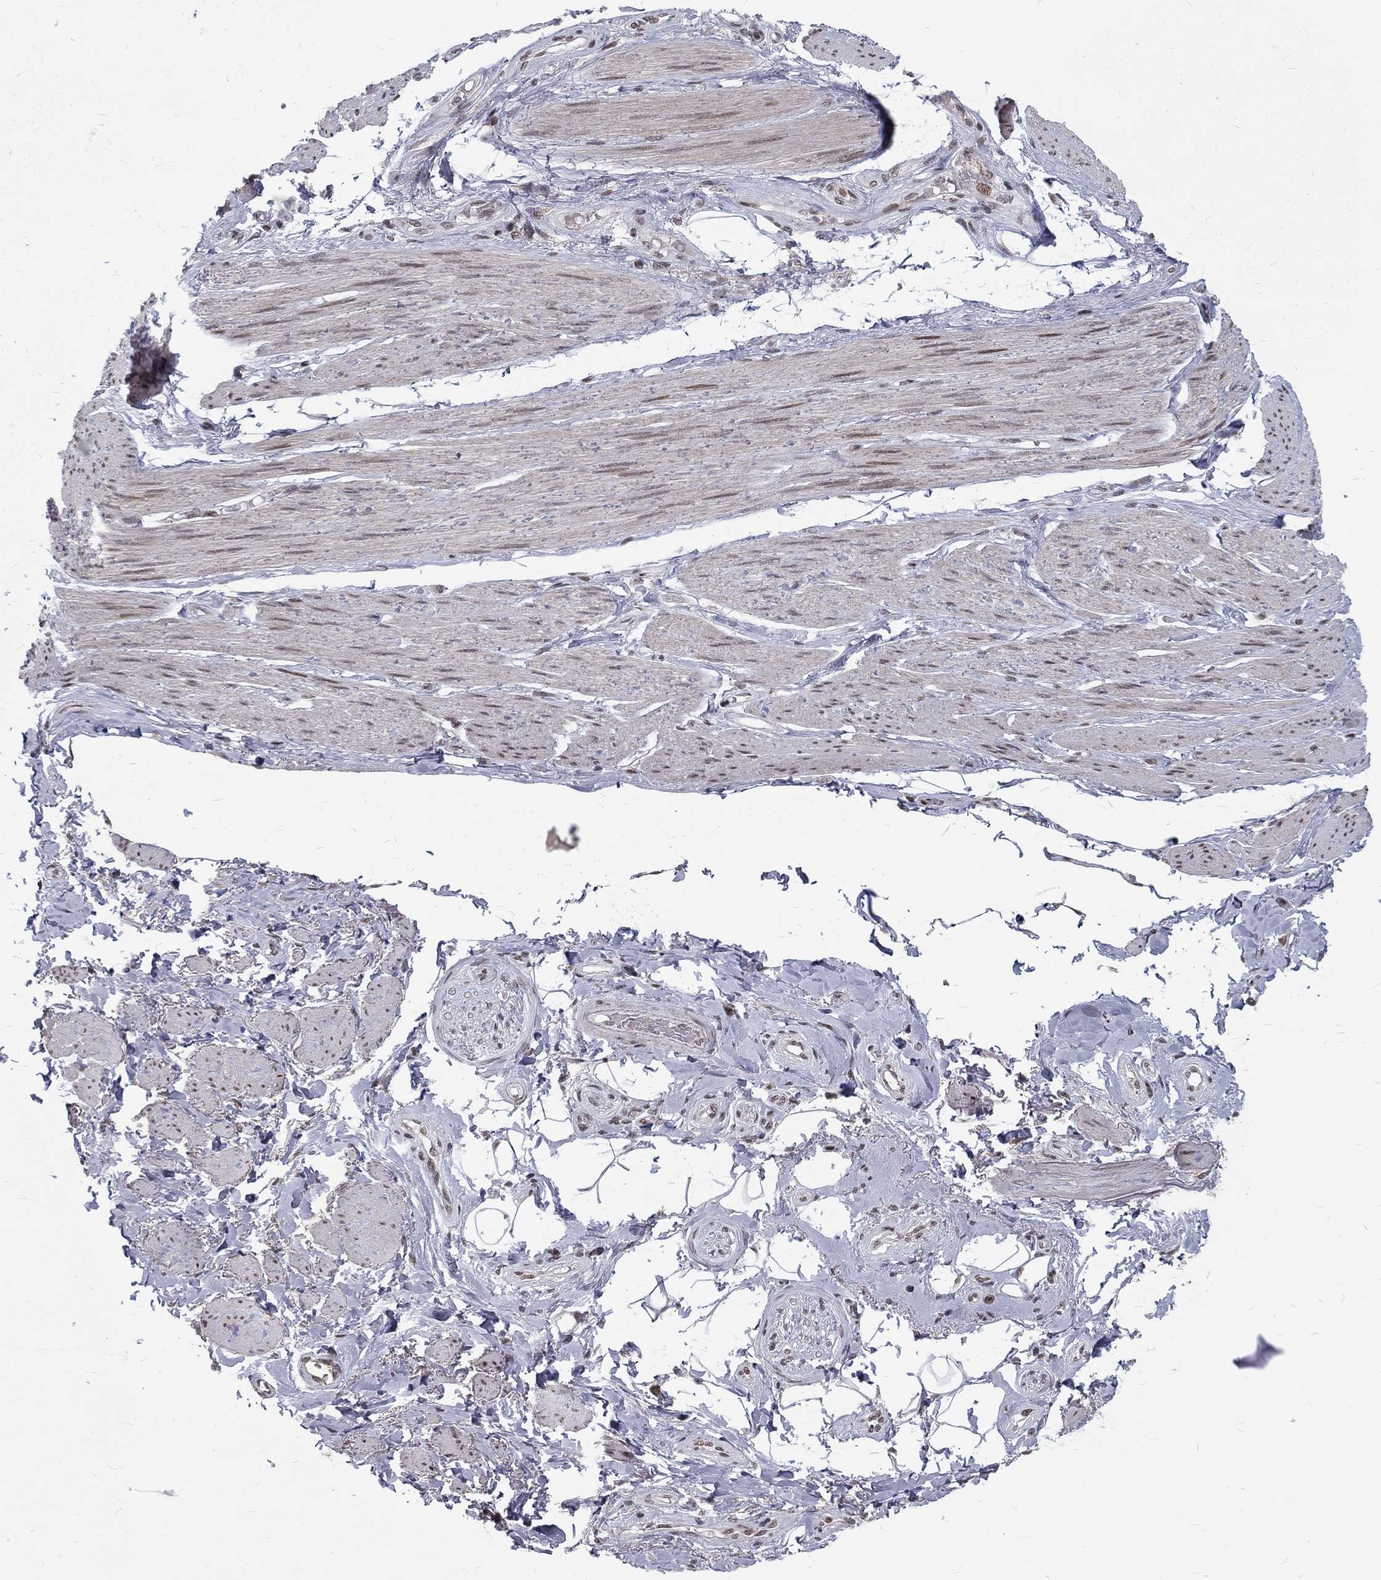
{"staining": {"intensity": "negative", "quantity": "none", "location": "none"}, "tissue": "adipose tissue", "cell_type": "Adipocytes", "image_type": "normal", "snomed": [{"axis": "morphology", "description": "Normal tissue, NOS"}, {"axis": "topography", "description": "Skeletal muscle"}, {"axis": "topography", "description": "Anal"}, {"axis": "topography", "description": "Peripheral nerve tissue"}], "caption": "High magnification brightfield microscopy of benign adipose tissue stained with DAB (3,3'-diaminobenzidine) (brown) and counterstained with hematoxylin (blue): adipocytes show no significant expression. (DAB immunohistochemistry with hematoxylin counter stain).", "gene": "TCEAL1", "patient": {"sex": "male", "age": 53}}